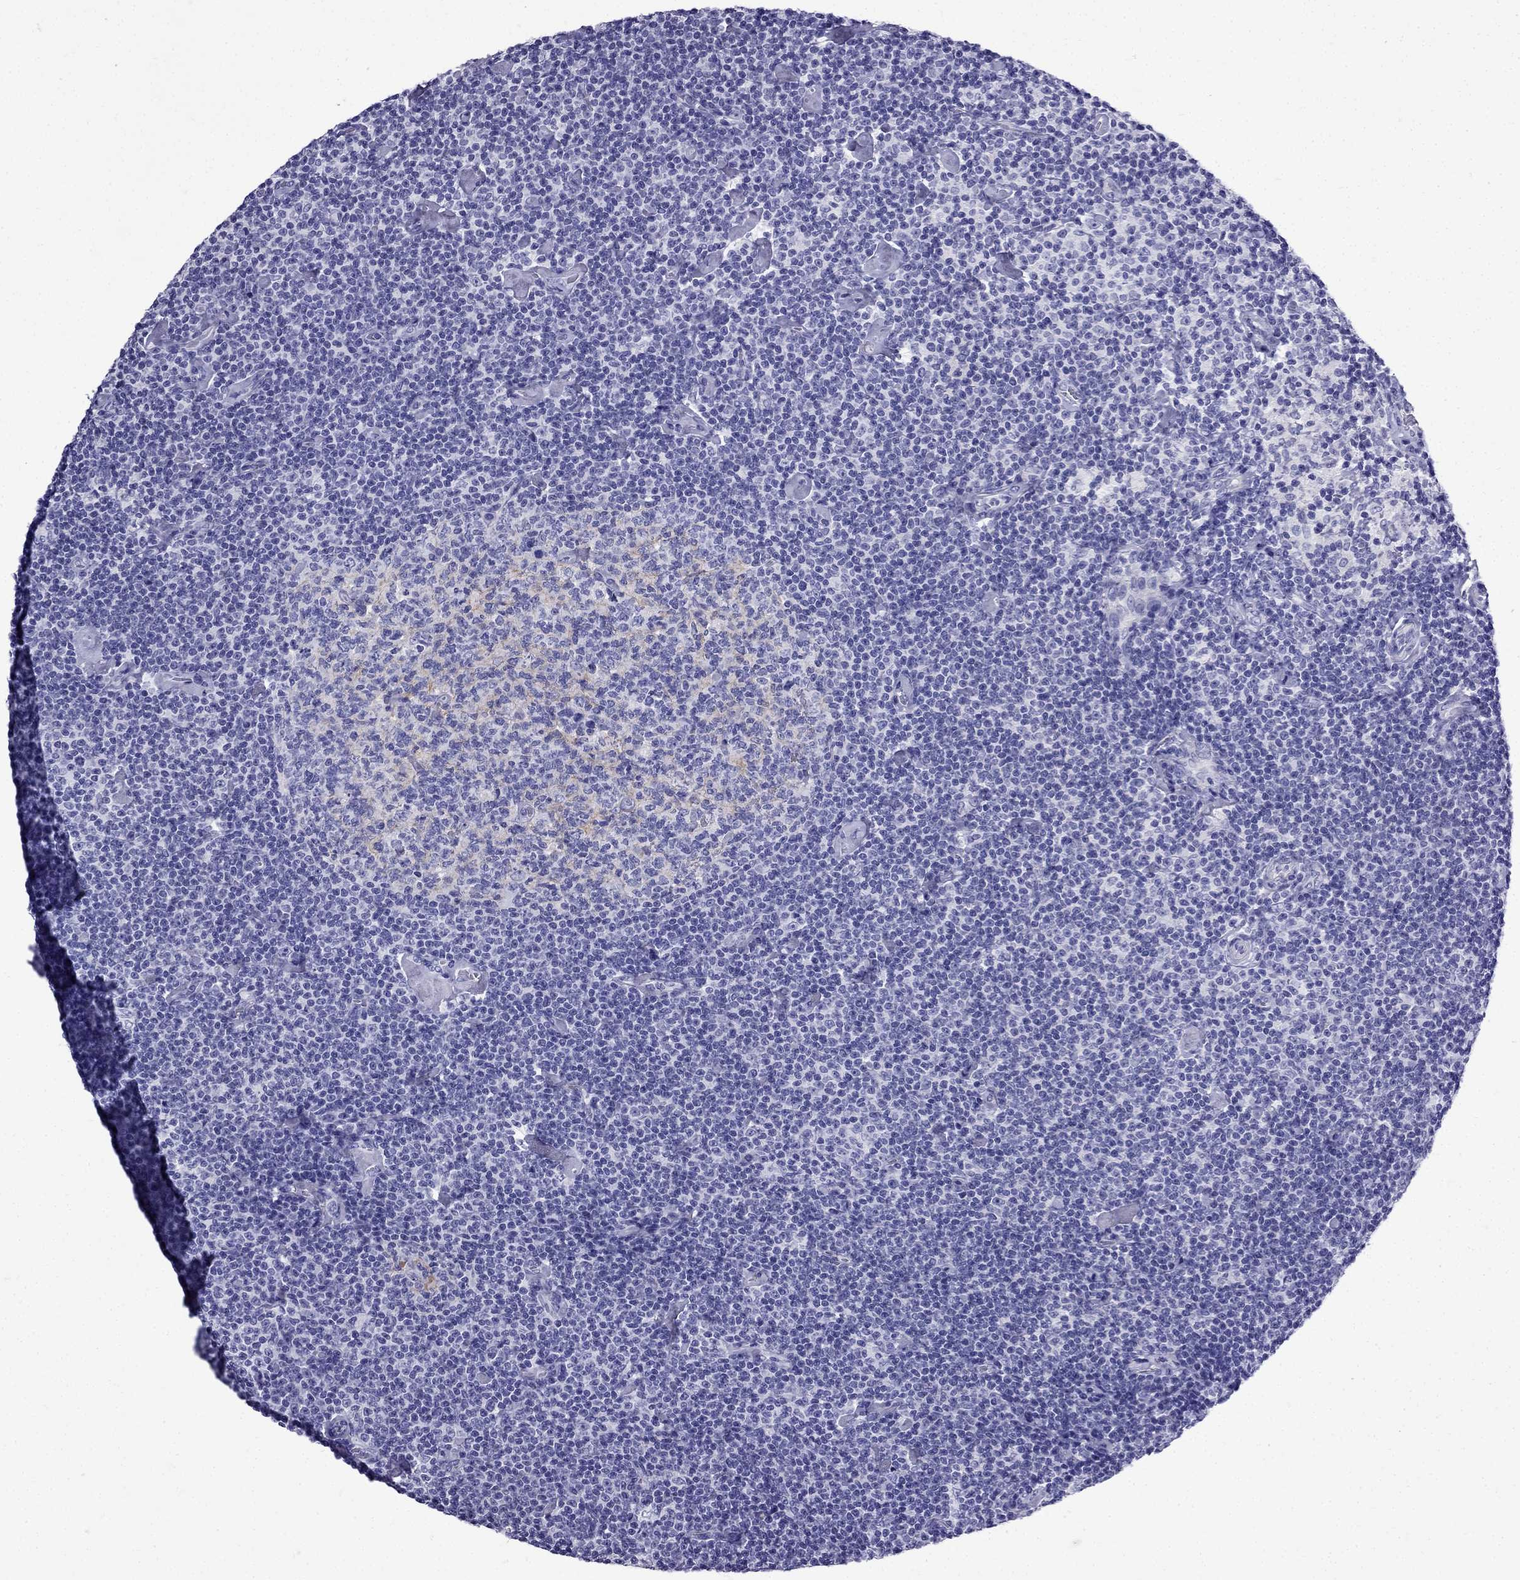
{"staining": {"intensity": "weak", "quantity": "<25%", "location": "cytoplasmic/membranous"}, "tissue": "lymphoma", "cell_type": "Tumor cells", "image_type": "cancer", "snomed": [{"axis": "morphology", "description": "Malignant lymphoma, non-Hodgkin's type, Low grade"}, {"axis": "topography", "description": "Lymph node"}], "caption": "Immunohistochemistry (IHC) photomicrograph of lymphoma stained for a protein (brown), which displays no staining in tumor cells.", "gene": "ERC2", "patient": {"sex": "male", "age": 81}}